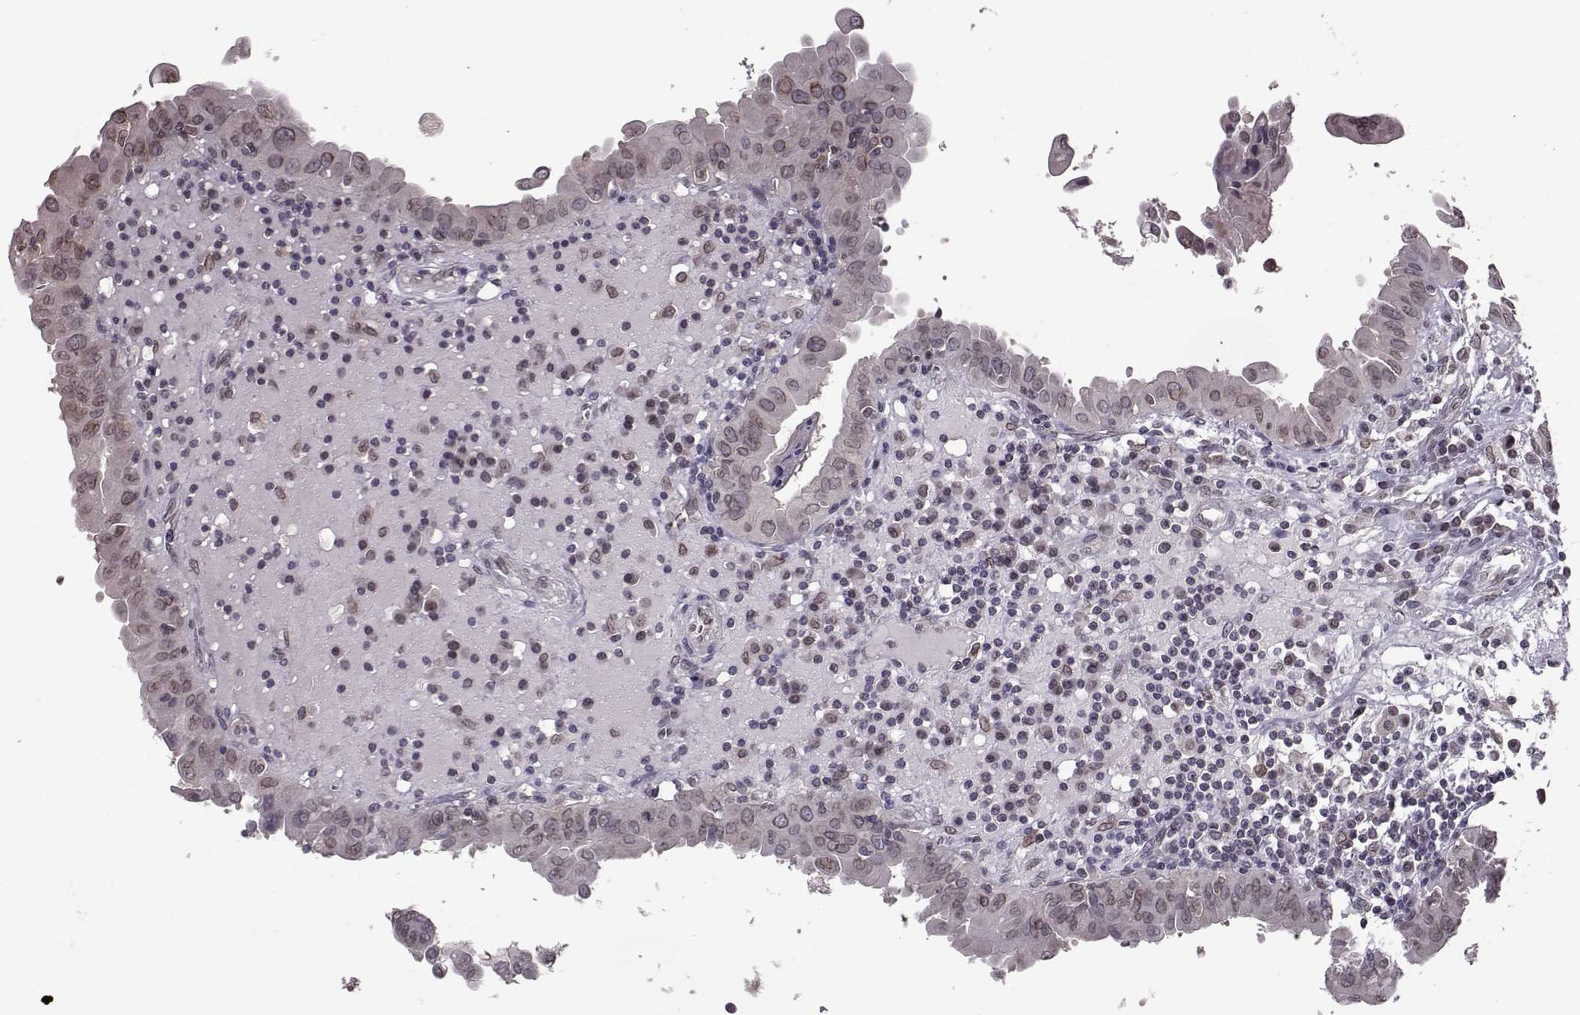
{"staining": {"intensity": "weak", "quantity": "25%-75%", "location": "cytoplasmic/membranous,nuclear"}, "tissue": "thyroid cancer", "cell_type": "Tumor cells", "image_type": "cancer", "snomed": [{"axis": "morphology", "description": "Papillary adenocarcinoma, NOS"}, {"axis": "topography", "description": "Thyroid gland"}], "caption": "Immunohistochemical staining of thyroid cancer (papillary adenocarcinoma) demonstrates low levels of weak cytoplasmic/membranous and nuclear protein staining in approximately 25%-75% of tumor cells.", "gene": "NUP37", "patient": {"sex": "female", "age": 37}}